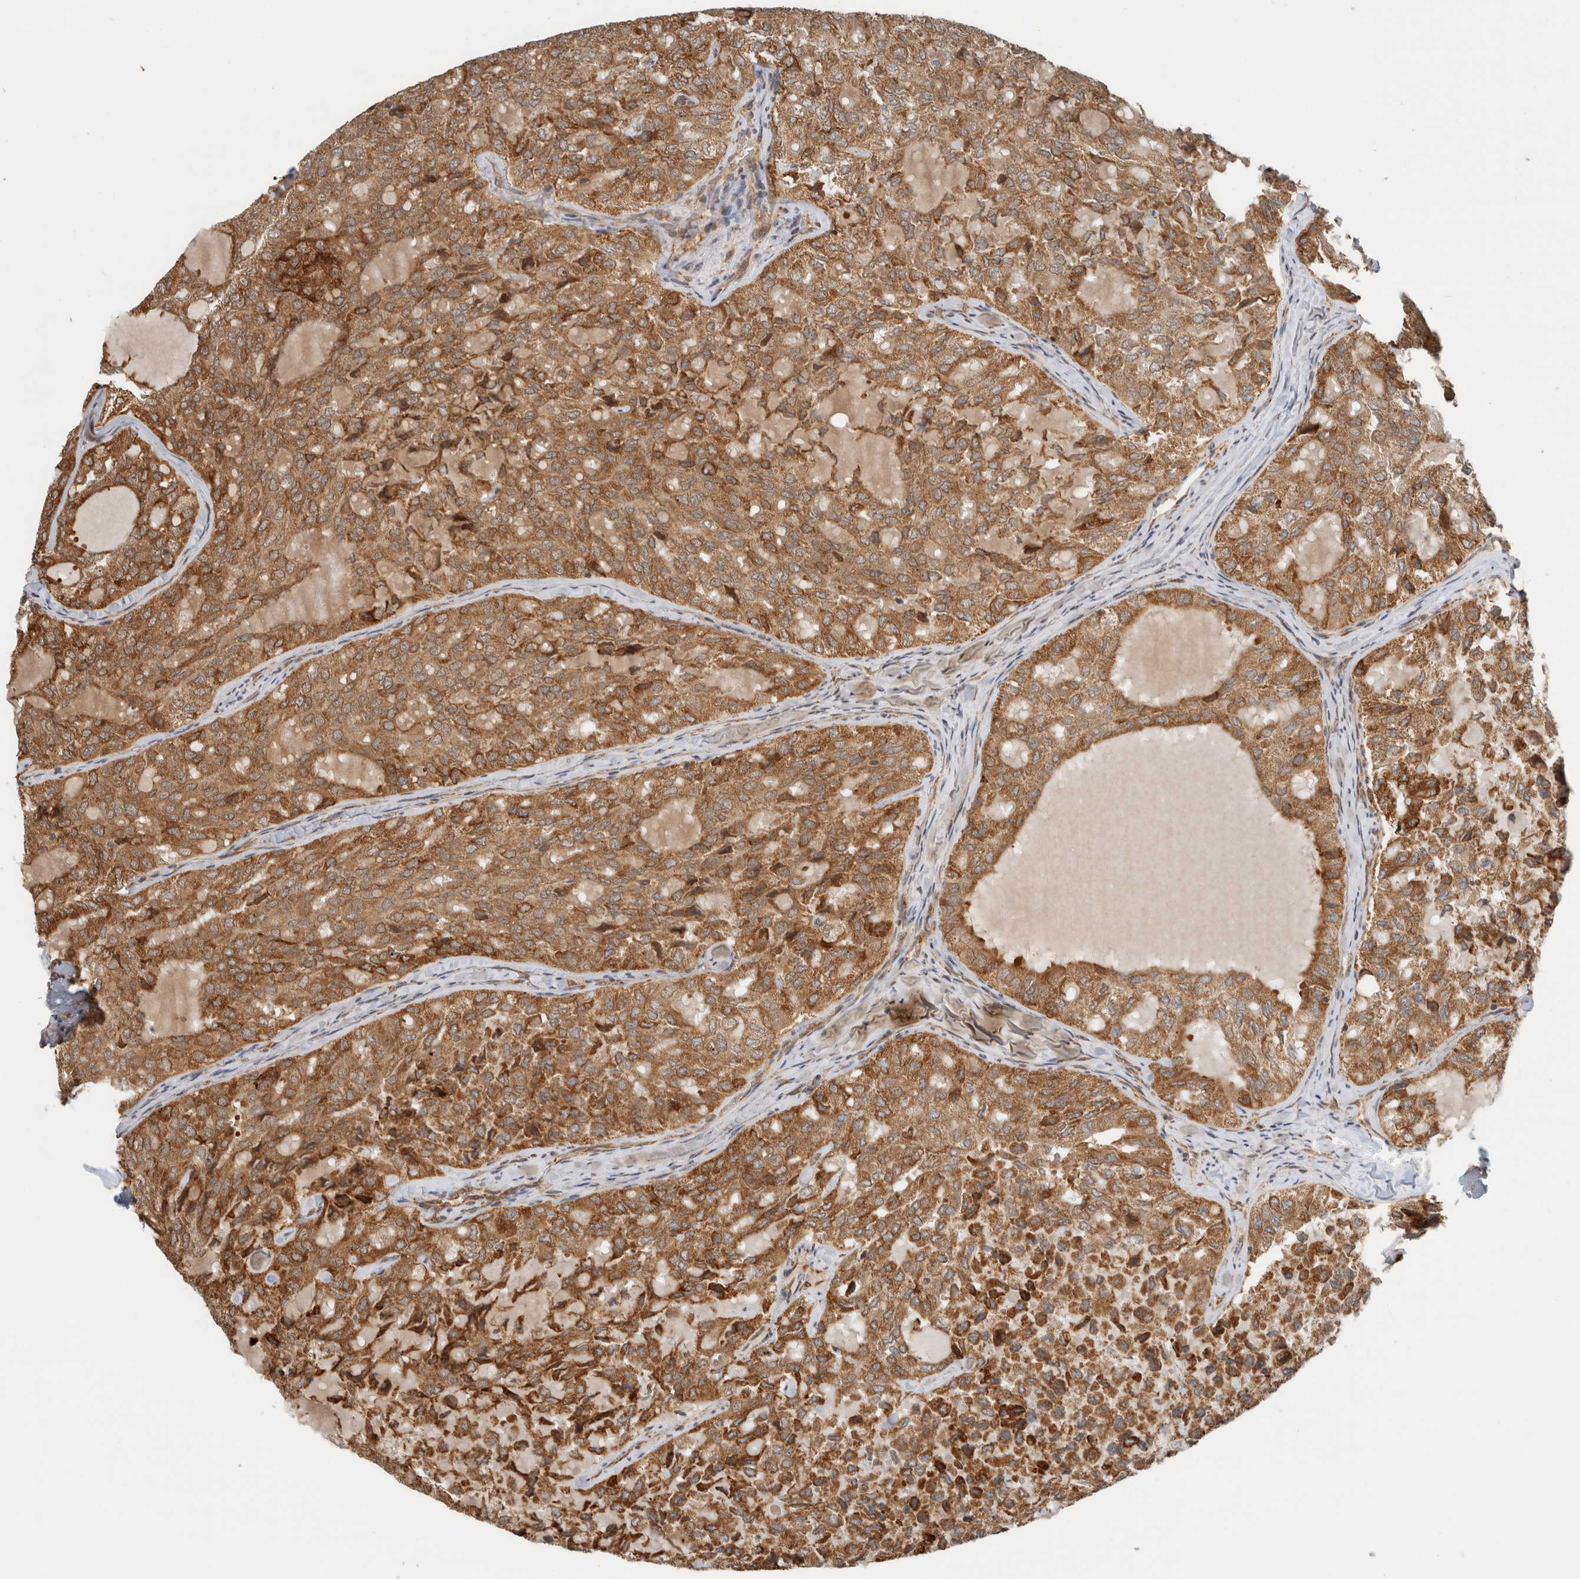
{"staining": {"intensity": "moderate", "quantity": ">75%", "location": "cytoplasmic/membranous"}, "tissue": "thyroid cancer", "cell_type": "Tumor cells", "image_type": "cancer", "snomed": [{"axis": "morphology", "description": "Follicular adenoma carcinoma, NOS"}, {"axis": "topography", "description": "Thyroid gland"}], "caption": "Protein analysis of thyroid cancer (follicular adenoma carcinoma) tissue reveals moderate cytoplasmic/membranous staining in approximately >75% of tumor cells.", "gene": "MS4A7", "patient": {"sex": "male", "age": 75}}